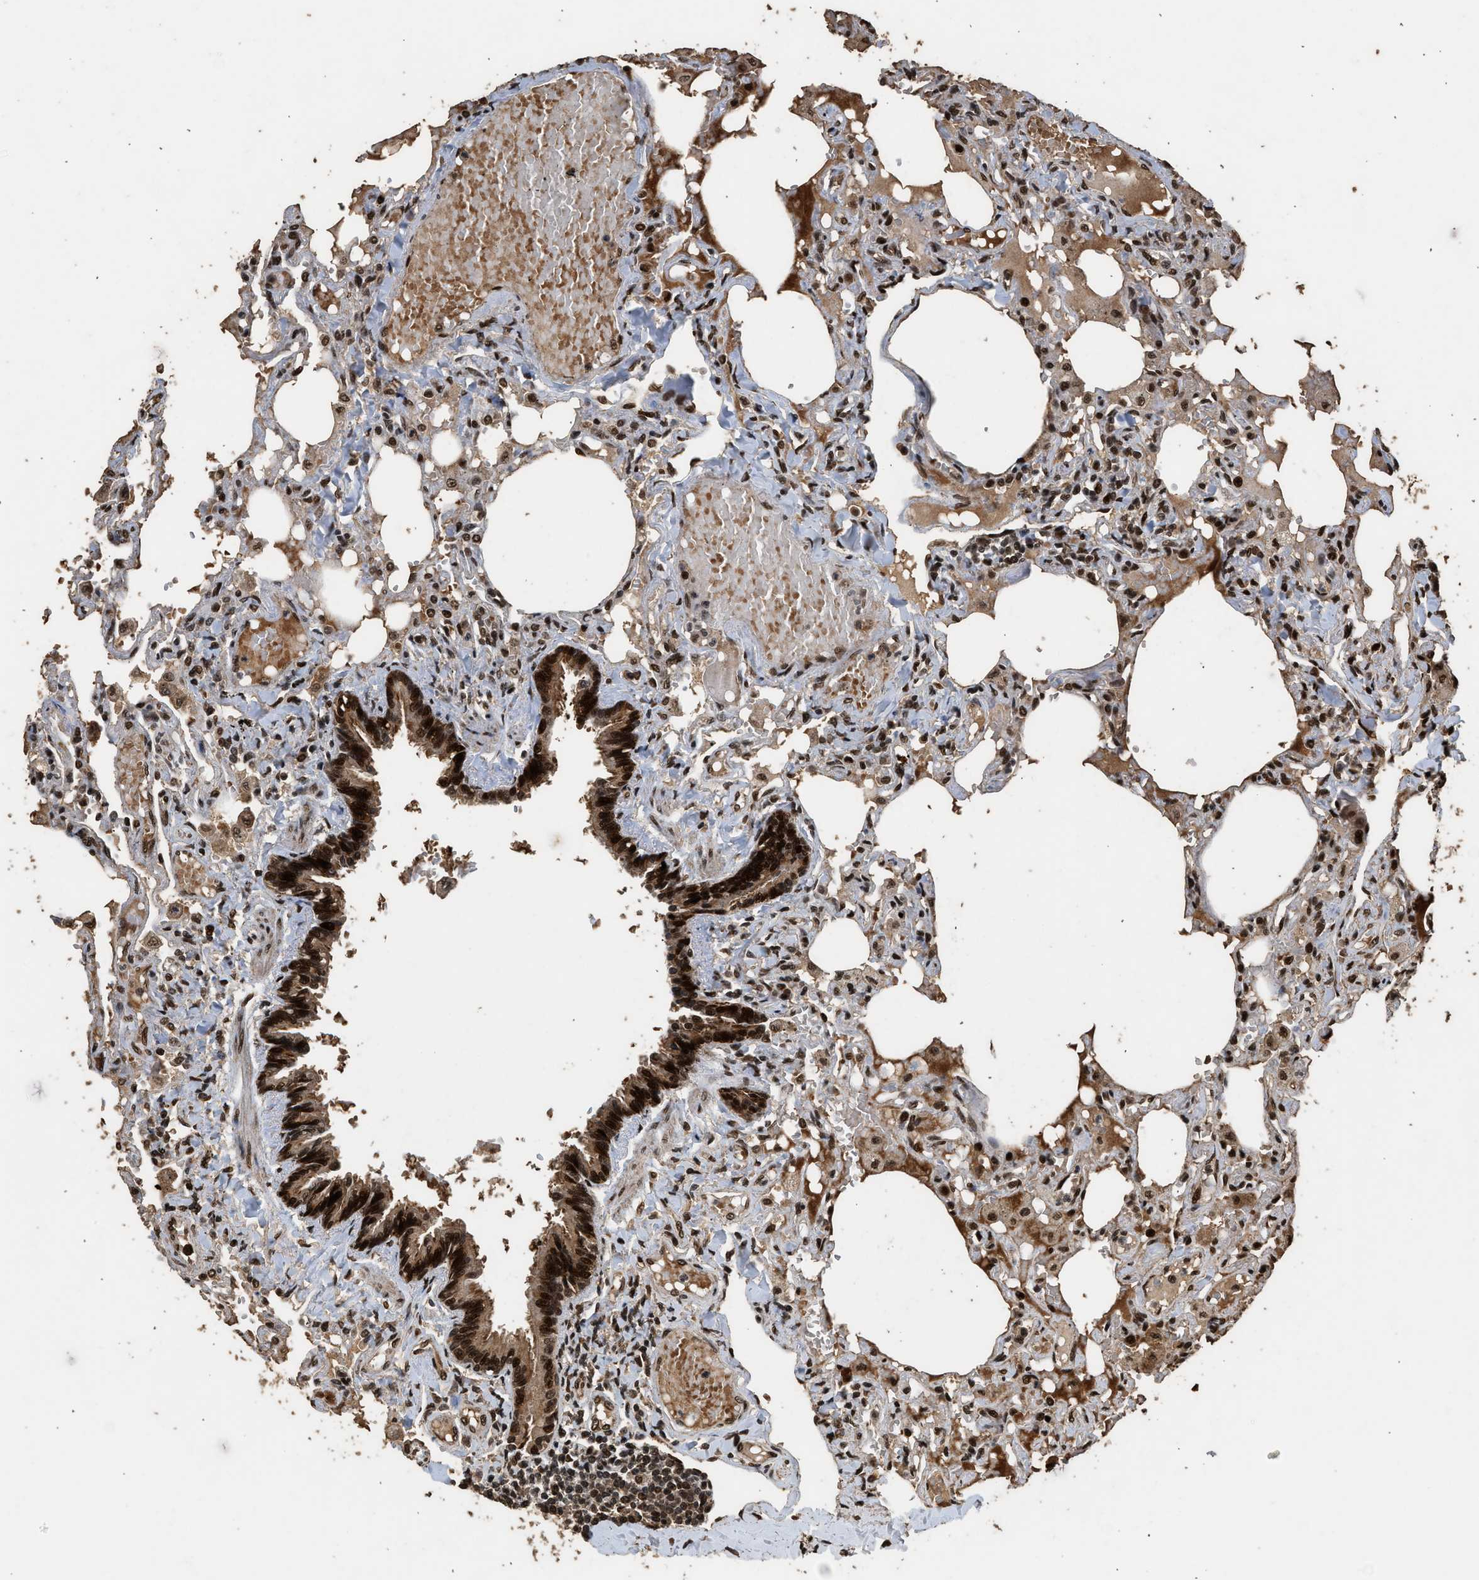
{"staining": {"intensity": "strong", "quantity": ">75%", "location": "nuclear"}, "tissue": "lung", "cell_type": "Alveolar cells", "image_type": "normal", "snomed": [{"axis": "morphology", "description": "Normal tissue, NOS"}, {"axis": "topography", "description": "Lung"}], "caption": "The immunohistochemical stain highlights strong nuclear positivity in alveolar cells of benign lung. The protein is shown in brown color, while the nuclei are stained blue.", "gene": "PPP4R3B", "patient": {"sex": "male", "age": 21}}